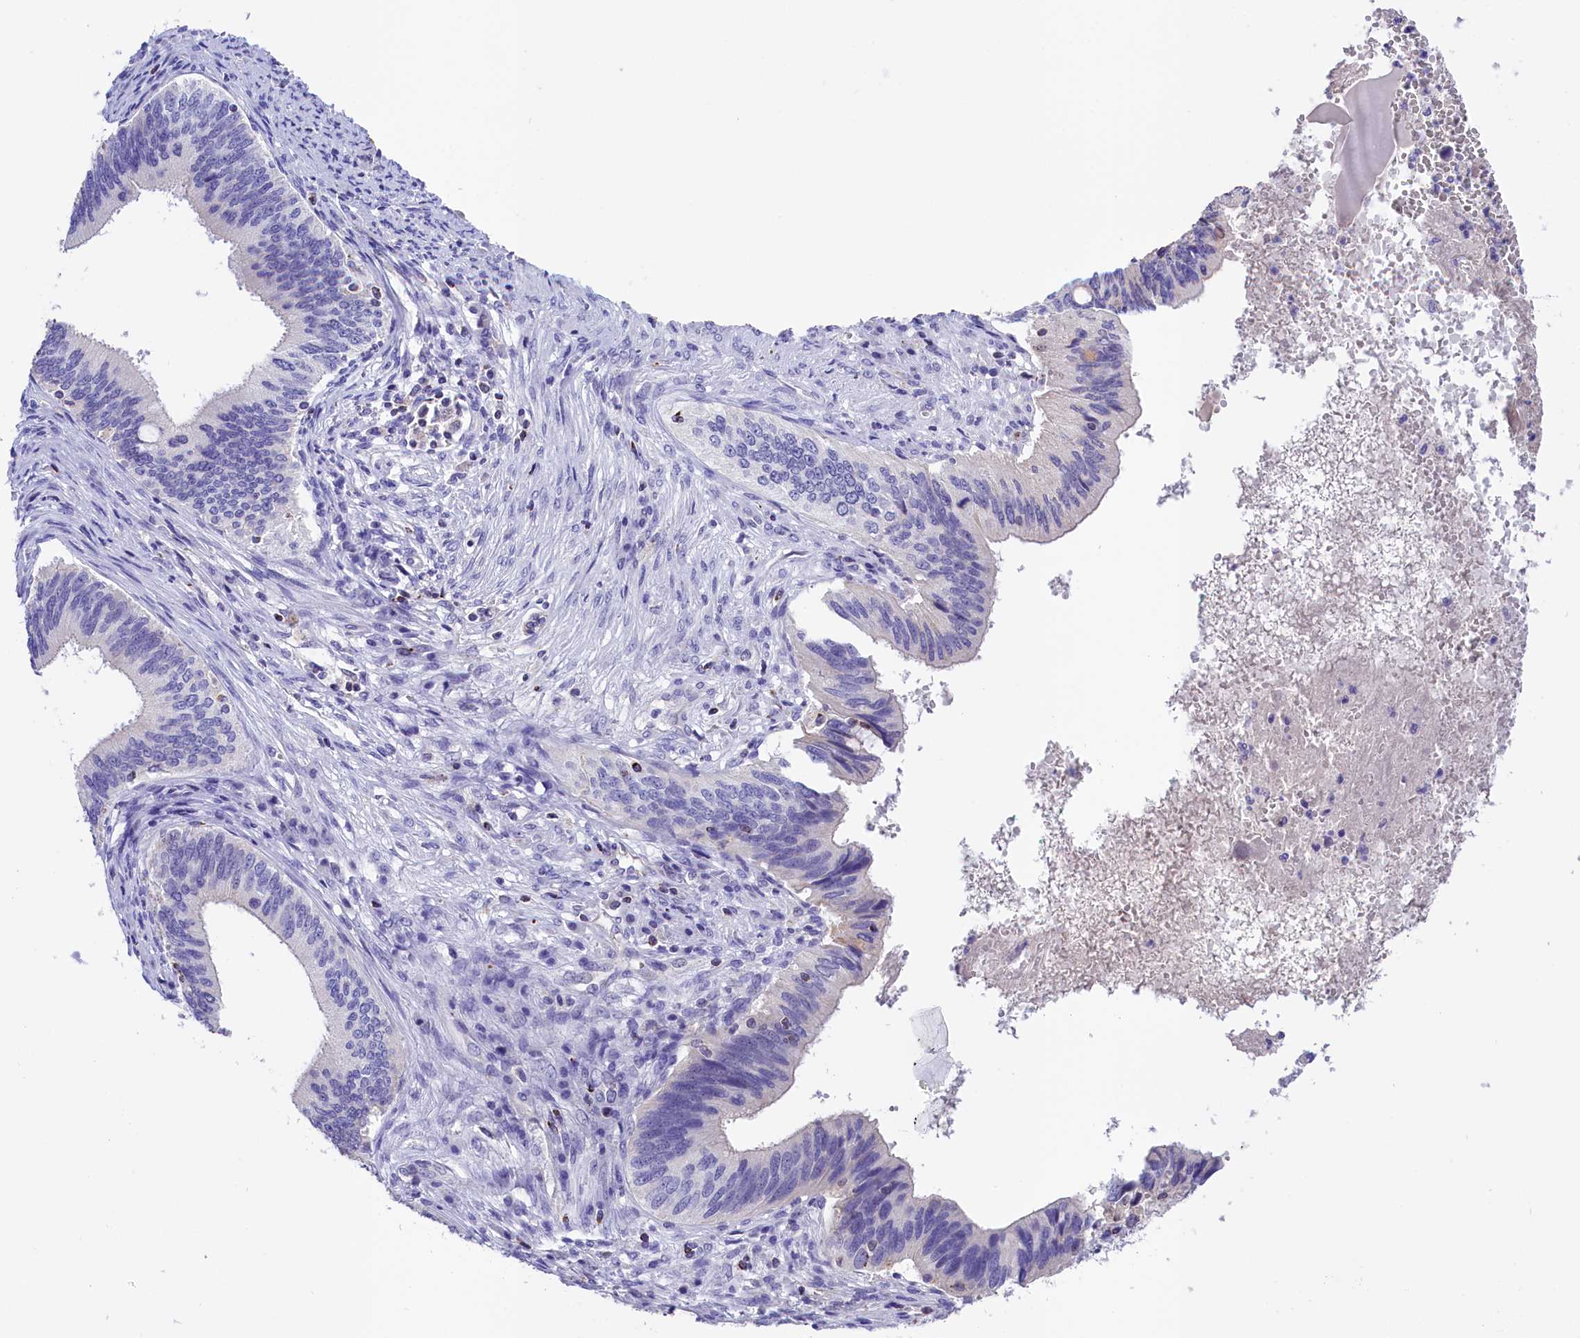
{"staining": {"intensity": "negative", "quantity": "none", "location": "none"}, "tissue": "cervical cancer", "cell_type": "Tumor cells", "image_type": "cancer", "snomed": [{"axis": "morphology", "description": "Adenocarcinoma, NOS"}, {"axis": "topography", "description": "Cervix"}], "caption": "This is an immunohistochemistry histopathology image of human cervical cancer (adenocarcinoma). There is no staining in tumor cells.", "gene": "ABAT", "patient": {"sex": "female", "age": 42}}